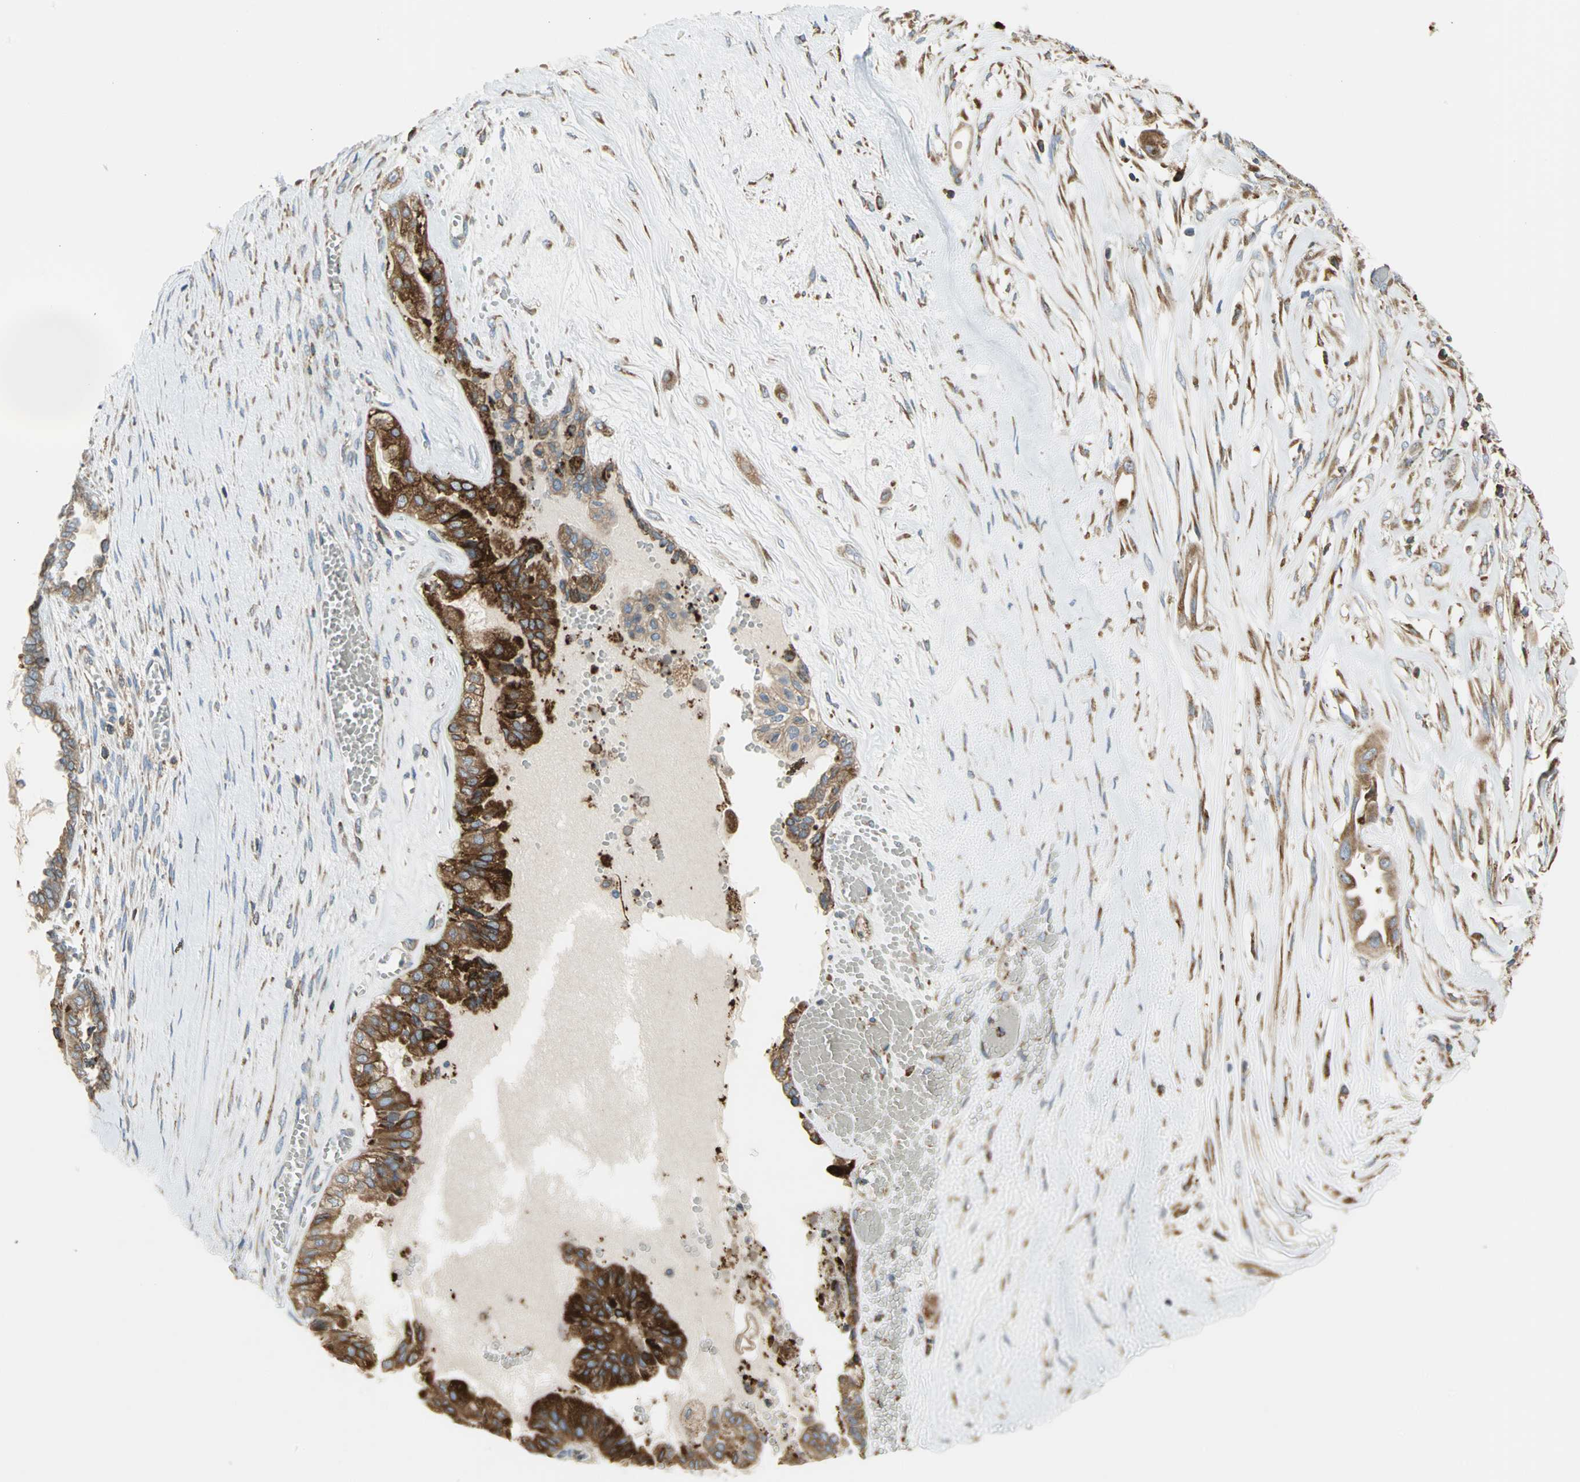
{"staining": {"intensity": "strong", "quantity": ">75%", "location": "cytoplasmic/membranous"}, "tissue": "ovarian cancer", "cell_type": "Tumor cells", "image_type": "cancer", "snomed": [{"axis": "morphology", "description": "Carcinoma, NOS"}, {"axis": "morphology", "description": "Carcinoma, endometroid"}, {"axis": "topography", "description": "Ovary"}], "caption": "DAB immunohistochemical staining of ovarian cancer (carcinoma) displays strong cytoplasmic/membranous protein positivity in approximately >75% of tumor cells.", "gene": "SDF2L1", "patient": {"sex": "female", "age": 50}}